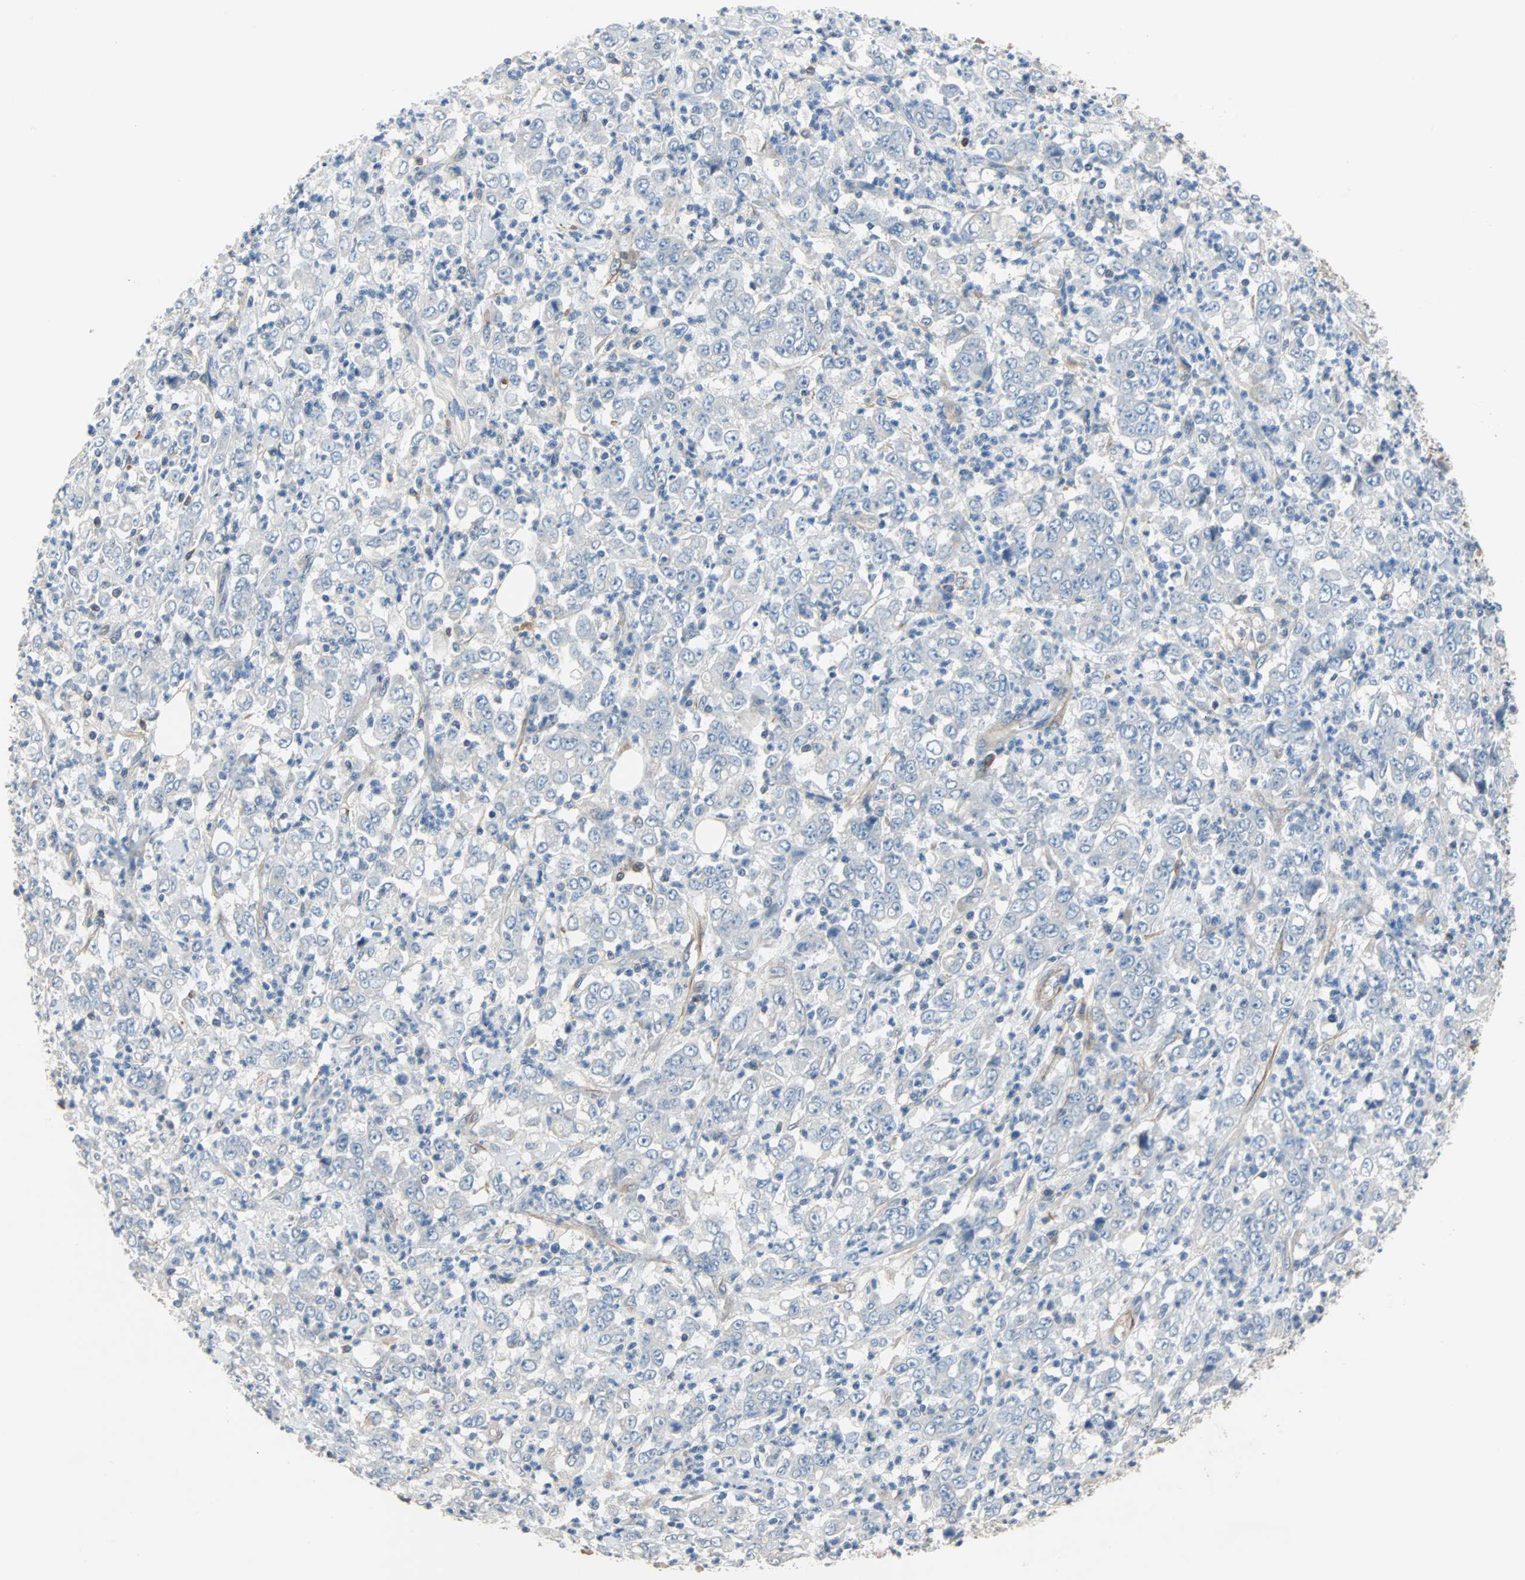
{"staining": {"intensity": "weak", "quantity": "<25%", "location": "cytoplasmic/membranous"}, "tissue": "stomach cancer", "cell_type": "Tumor cells", "image_type": "cancer", "snomed": [{"axis": "morphology", "description": "Adenocarcinoma, NOS"}, {"axis": "topography", "description": "Stomach, lower"}], "caption": "Immunohistochemistry (IHC) photomicrograph of adenocarcinoma (stomach) stained for a protein (brown), which displays no positivity in tumor cells. (Brightfield microscopy of DAB (3,3'-diaminobenzidine) immunohistochemistry (IHC) at high magnification).", "gene": "TNFRSF12A", "patient": {"sex": "female", "age": 71}}